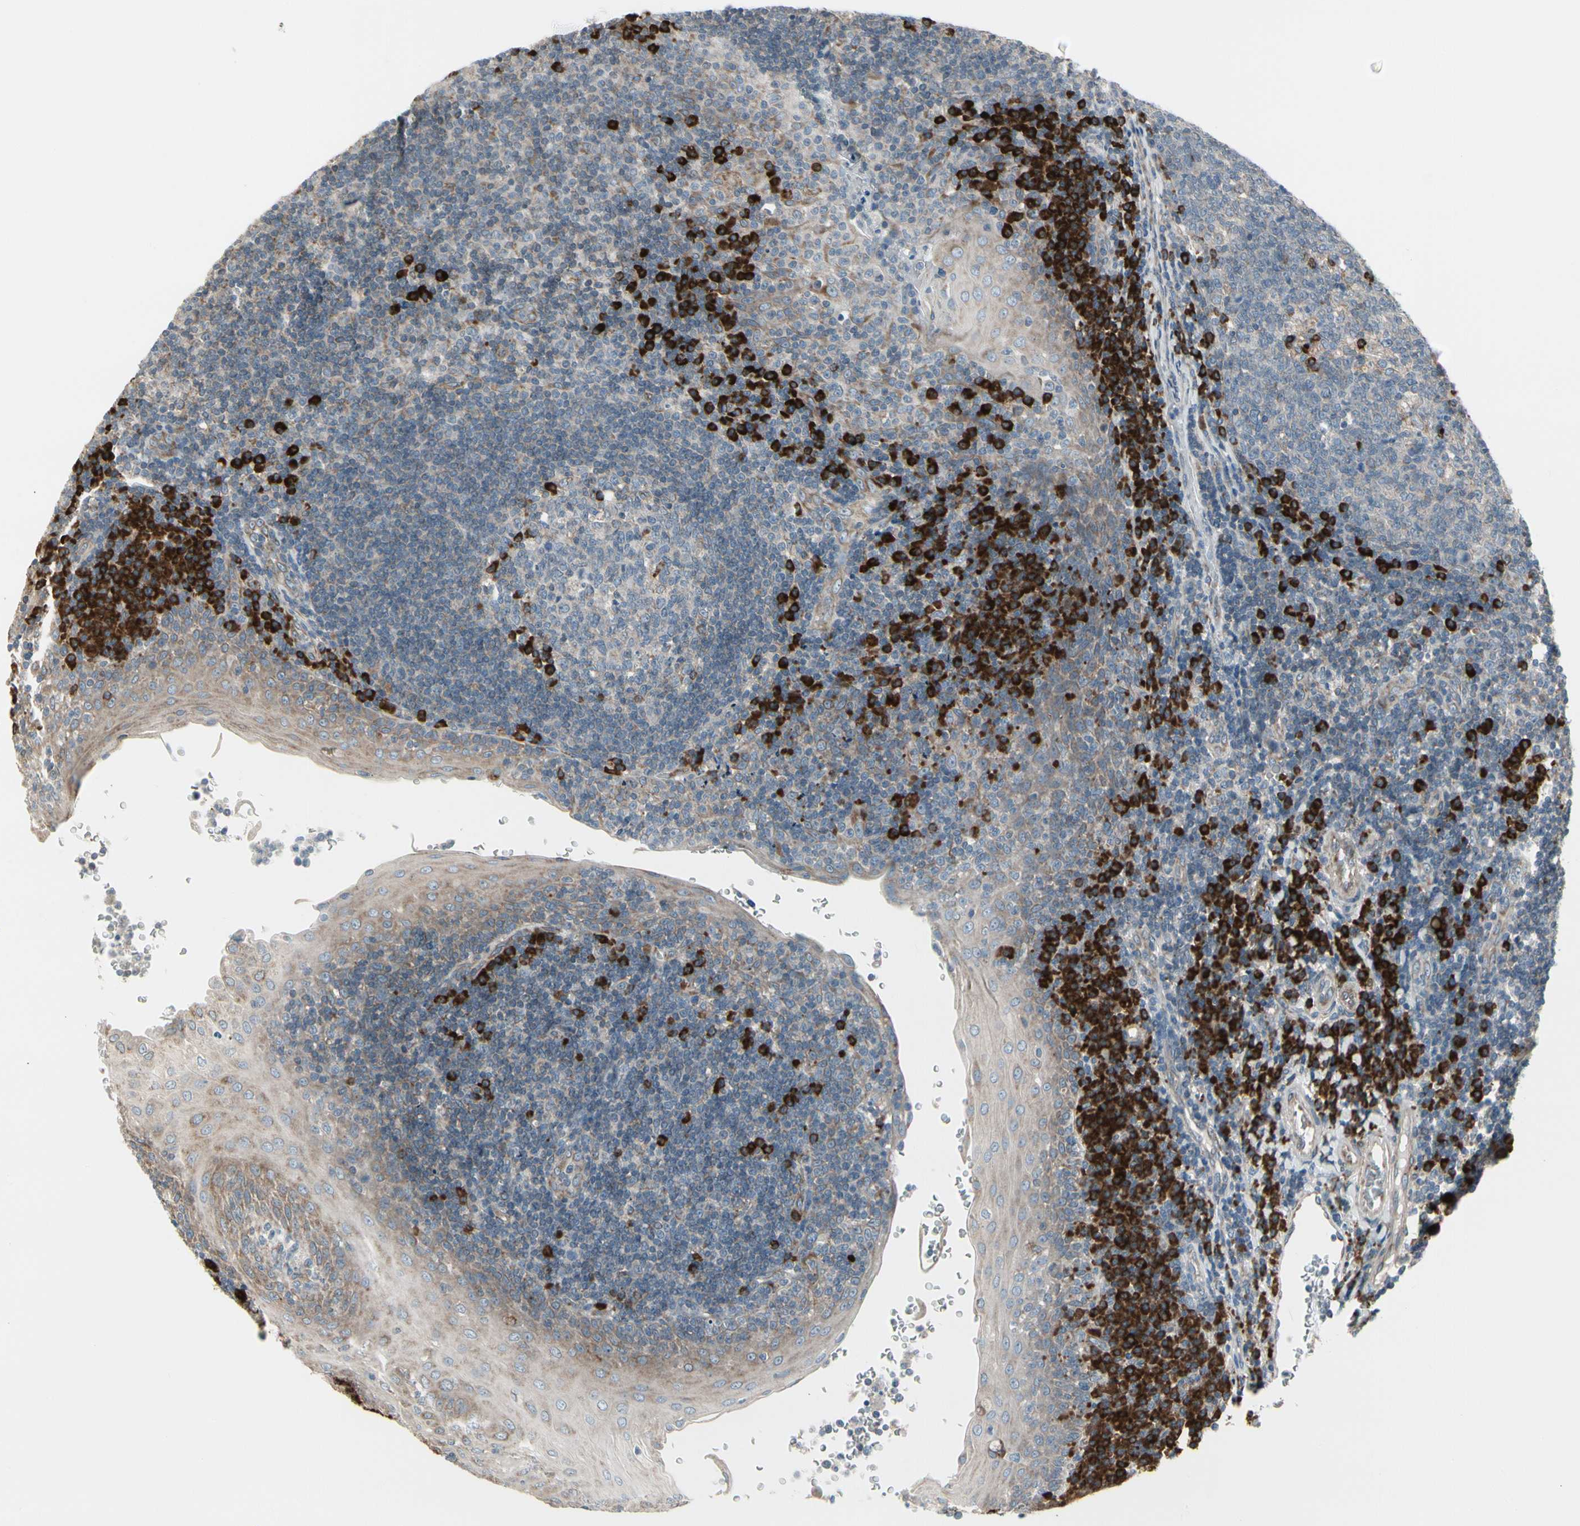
{"staining": {"intensity": "weak", "quantity": "<25%", "location": "cytoplasmic/membranous"}, "tissue": "tonsil", "cell_type": "Germinal center cells", "image_type": "normal", "snomed": [{"axis": "morphology", "description": "Normal tissue, NOS"}, {"axis": "topography", "description": "Tonsil"}], "caption": "Human tonsil stained for a protein using immunohistochemistry (IHC) reveals no staining in germinal center cells.", "gene": "FNDC3A", "patient": {"sex": "female", "age": 40}}